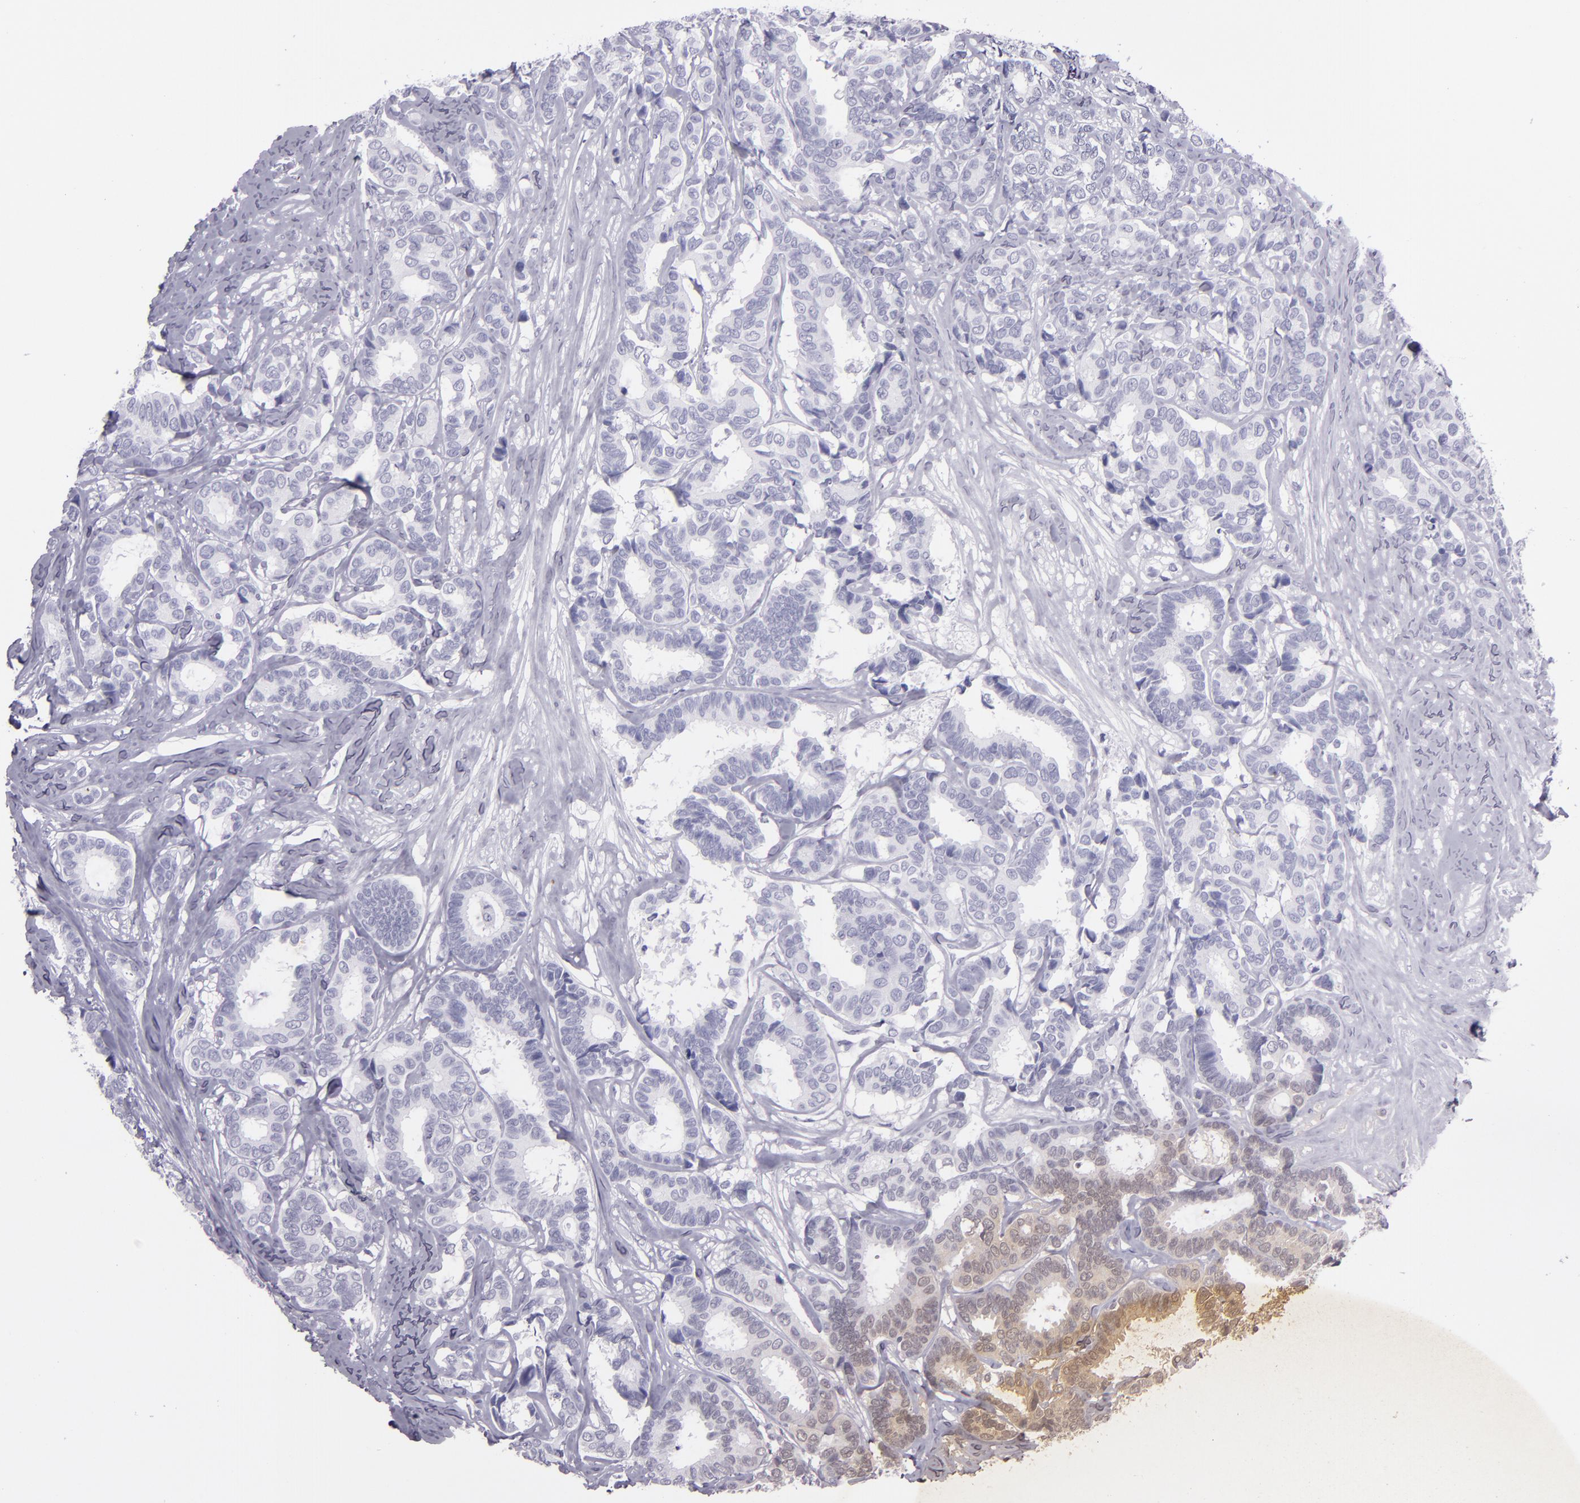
{"staining": {"intensity": "negative", "quantity": "none", "location": "none"}, "tissue": "breast cancer", "cell_type": "Tumor cells", "image_type": "cancer", "snomed": [{"axis": "morphology", "description": "Duct carcinoma"}, {"axis": "topography", "description": "Breast"}], "caption": "An immunohistochemistry micrograph of breast cancer is shown. There is no staining in tumor cells of breast cancer.", "gene": "CR2", "patient": {"sex": "female", "age": 87}}